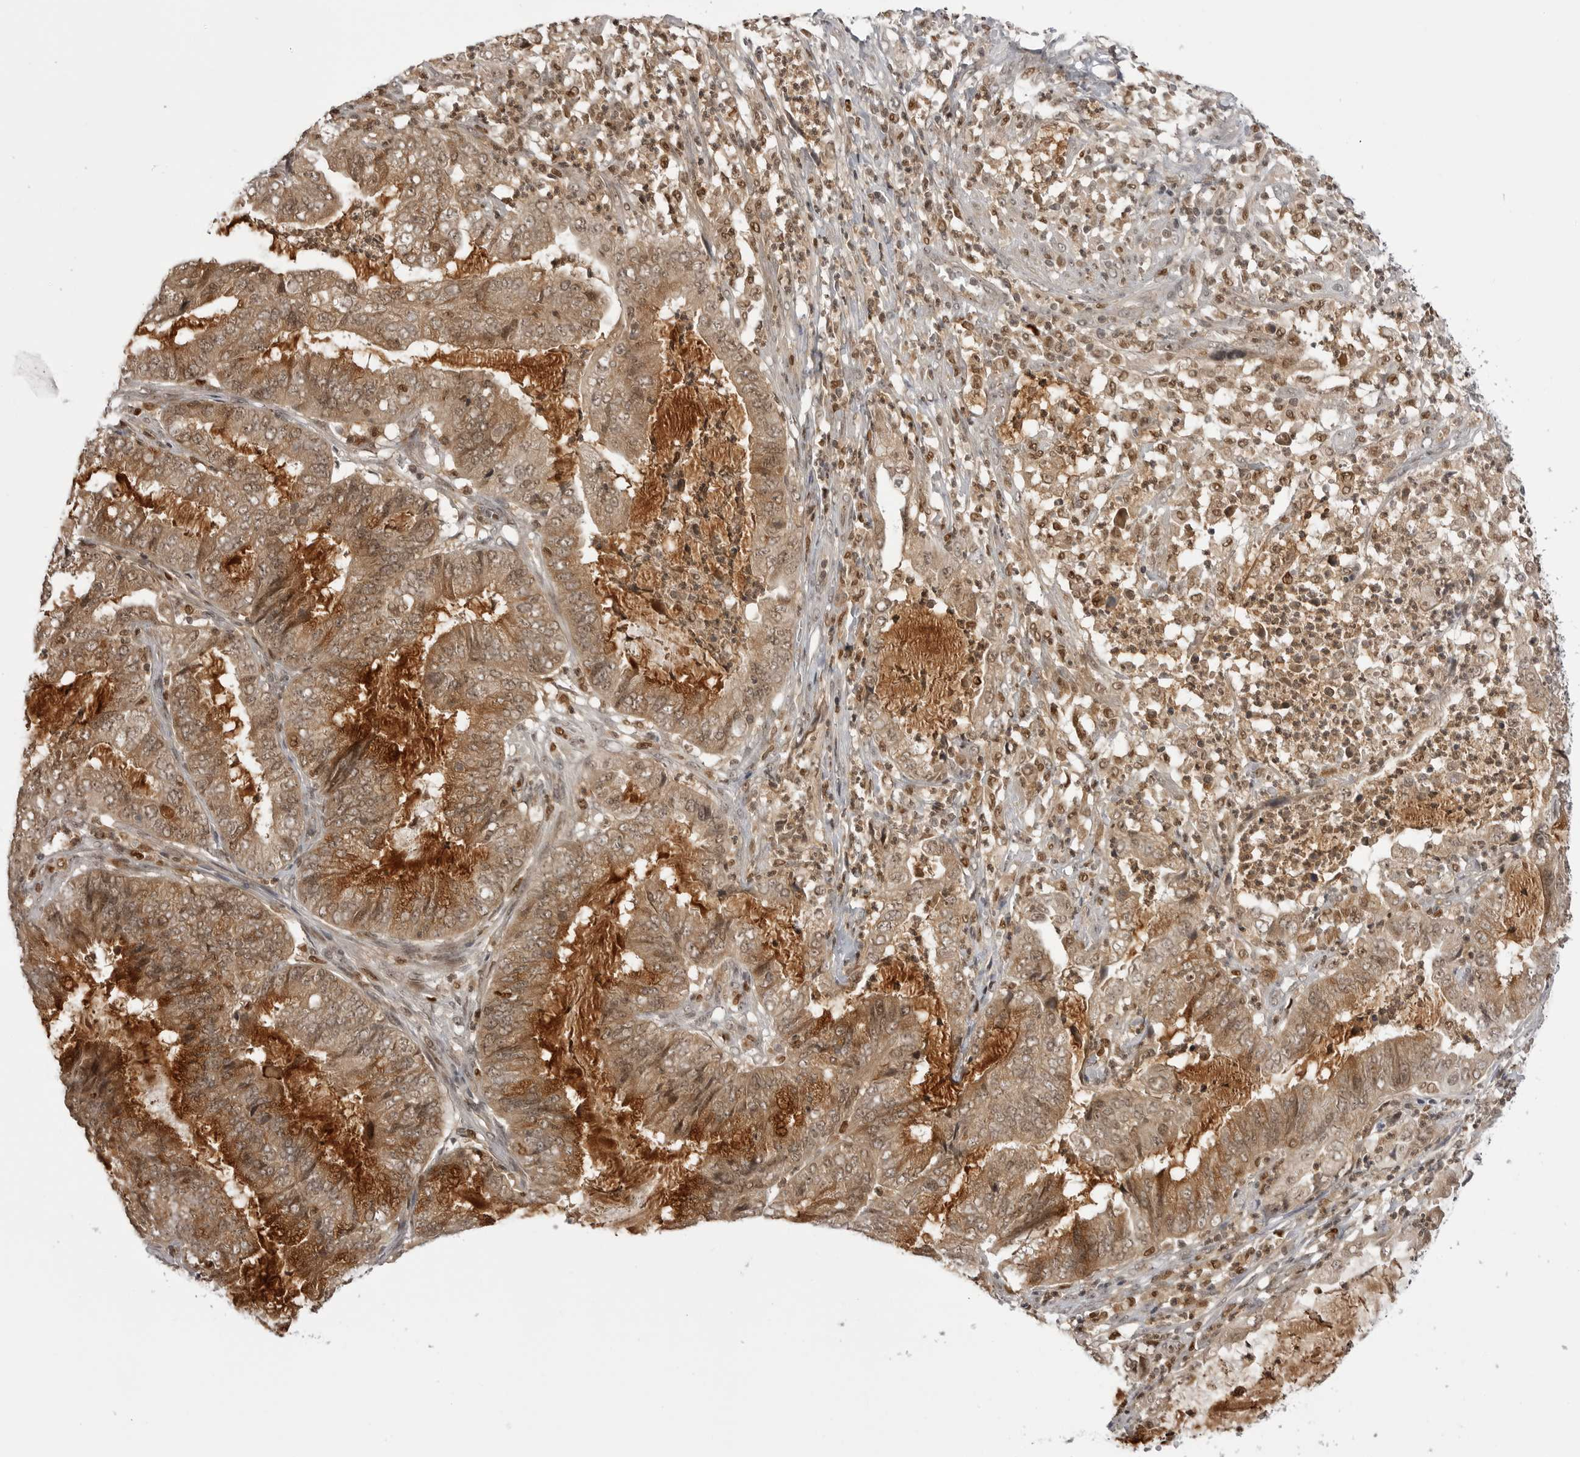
{"staining": {"intensity": "moderate", "quantity": ">75%", "location": "cytoplasmic/membranous,nuclear"}, "tissue": "endometrial cancer", "cell_type": "Tumor cells", "image_type": "cancer", "snomed": [{"axis": "morphology", "description": "Adenocarcinoma, NOS"}, {"axis": "topography", "description": "Endometrium"}], "caption": "This histopathology image exhibits immunohistochemistry (IHC) staining of adenocarcinoma (endometrial), with medium moderate cytoplasmic/membranous and nuclear positivity in about >75% of tumor cells.", "gene": "PTK2B", "patient": {"sex": "female", "age": 49}}